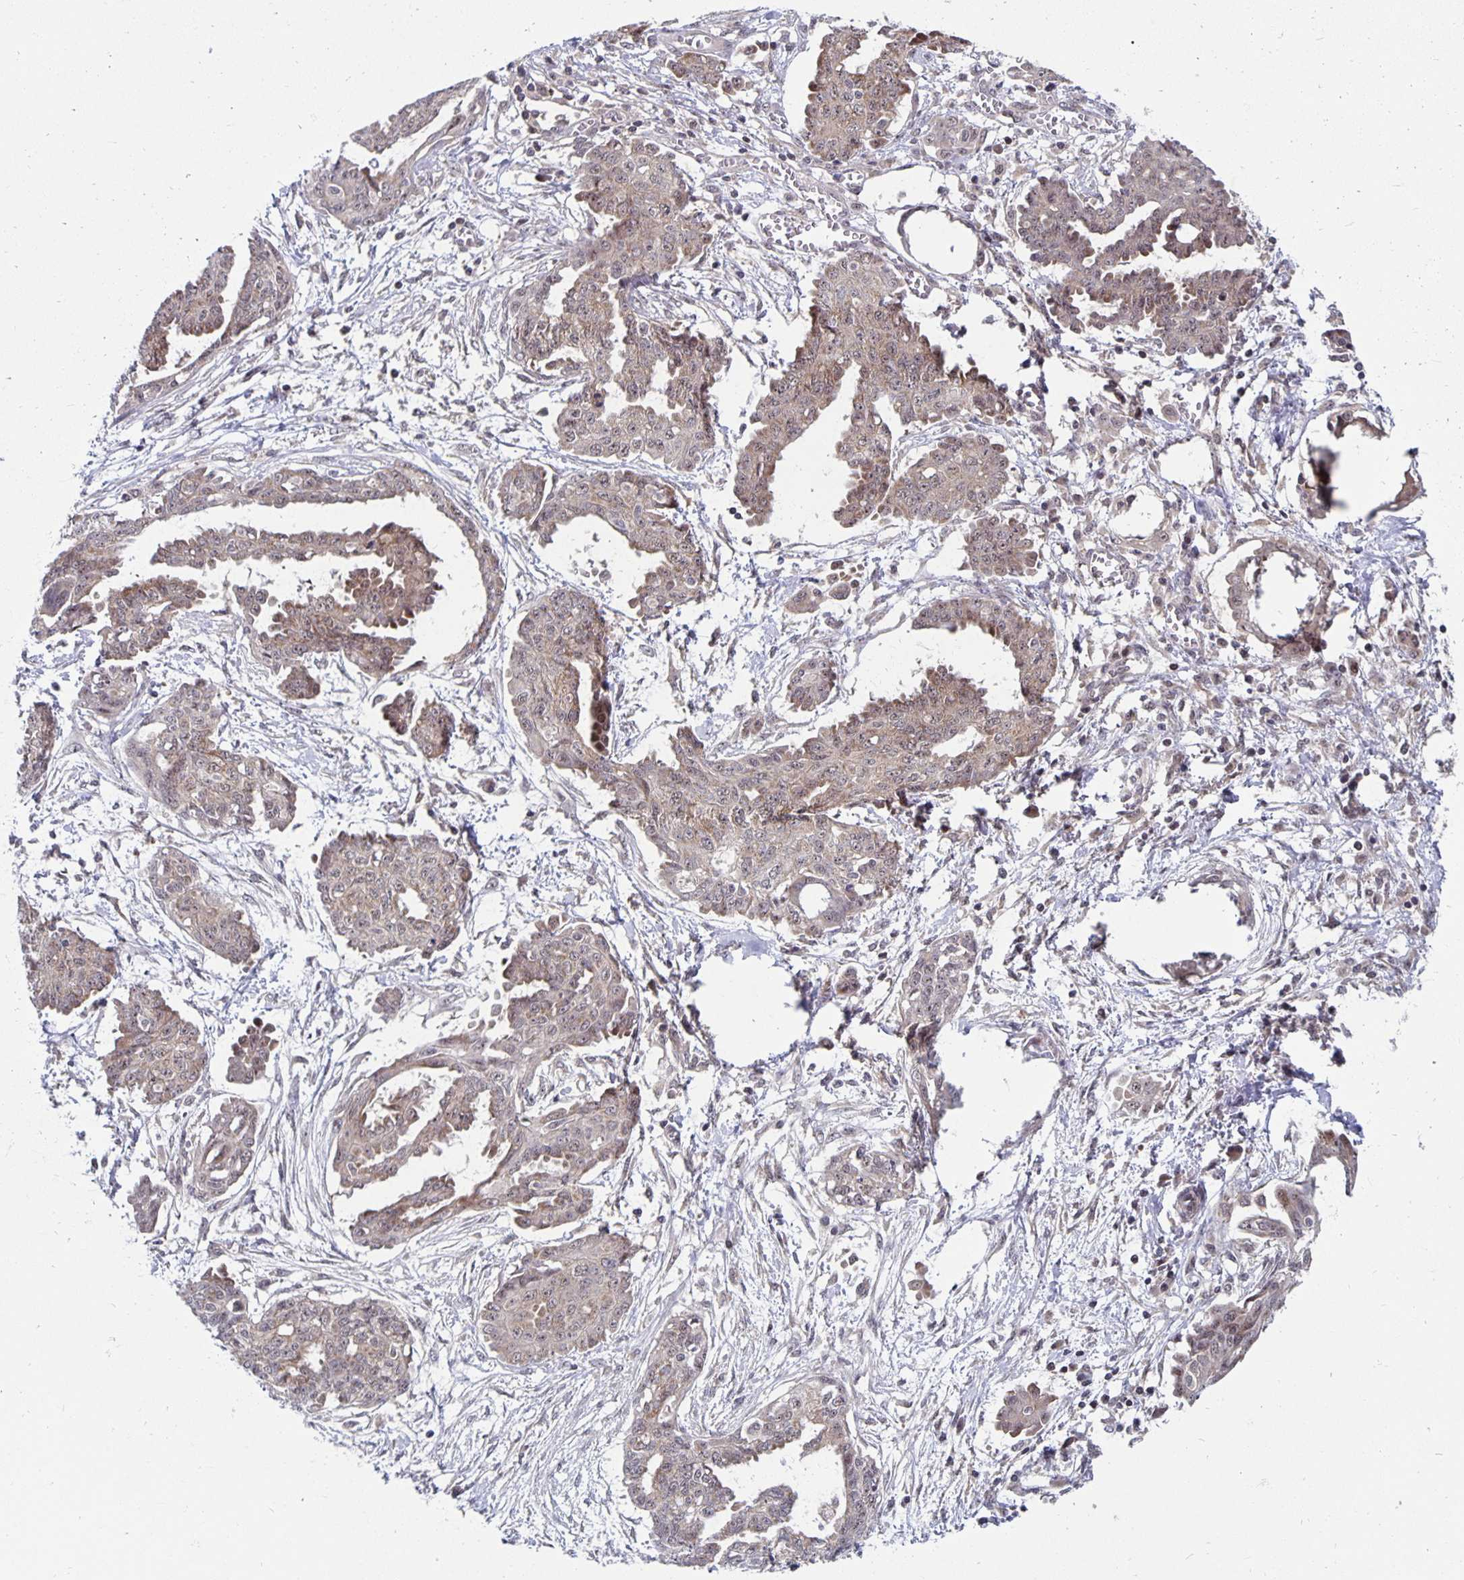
{"staining": {"intensity": "weak", "quantity": ">75%", "location": "cytoplasmic/membranous,nuclear"}, "tissue": "ovarian cancer", "cell_type": "Tumor cells", "image_type": "cancer", "snomed": [{"axis": "morphology", "description": "Cystadenocarcinoma, serous, NOS"}, {"axis": "topography", "description": "Ovary"}], "caption": "Ovarian serous cystadenocarcinoma was stained to show a protein in brown. There is low levels of weak cytoplasmic/membranous and nuclear staining in about >75% of tumor cells.", "gene": "EXOC6B", "patient": {"sex": "female", "age": 71}}